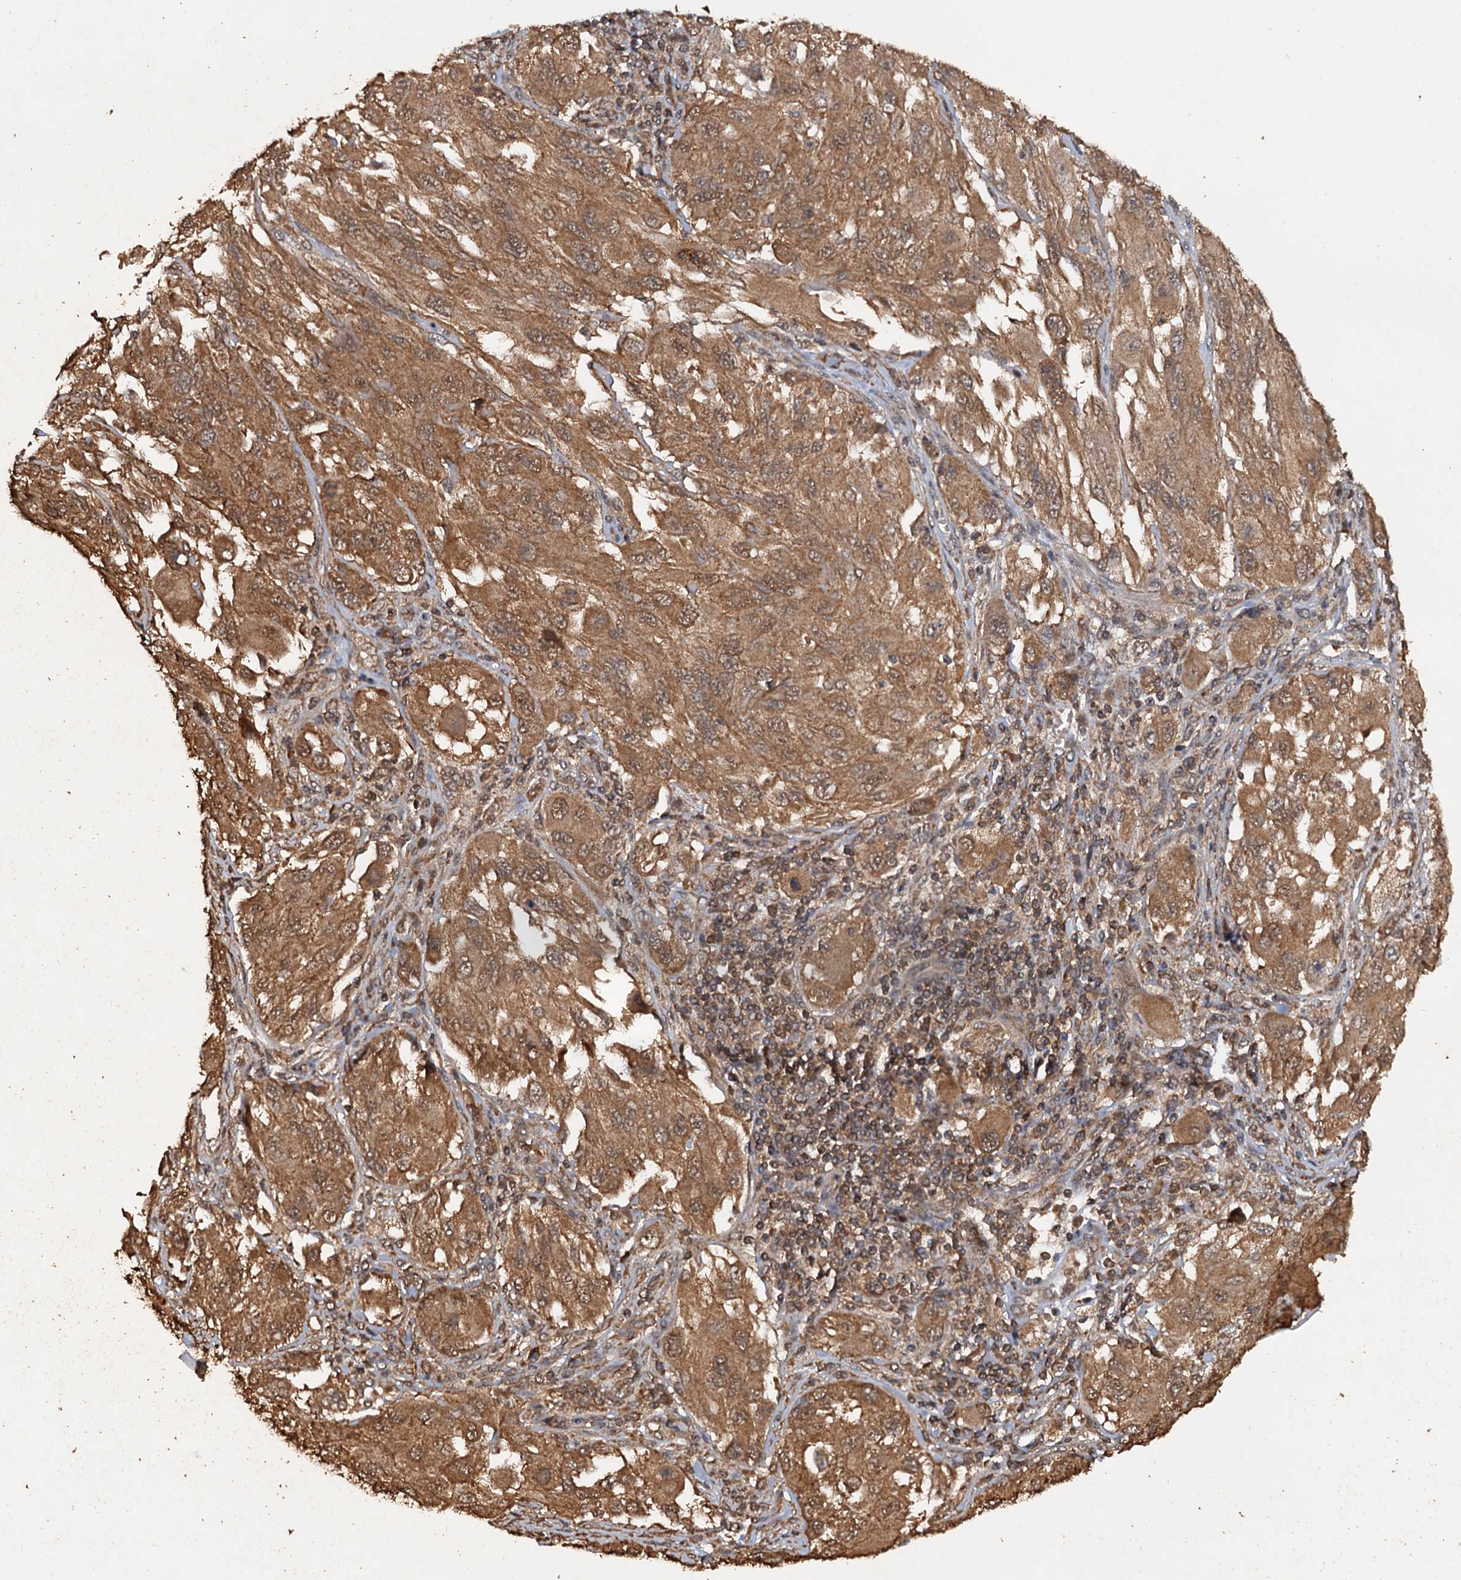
{"staining": {"intensity": "moderate", "quantity": ">75%", "location": "cytoplasmic/membranous,nuclear"}, "tissue": "melanoma", "cell_type": "Tumor cells", "image_type": "cancer", "snomed": [{"axis": "morphology", "description": "Malignant melanoma, NOS"}, {"axis": "topography", "description": "Skin"}], "caption": "Moderate cytoplasmic/membranous and nuclear protein expression is identified in about >75% of tumor cells in melanoma.", "gene": "PSMD9", "patient": {"sex": "female", "age": 91}}